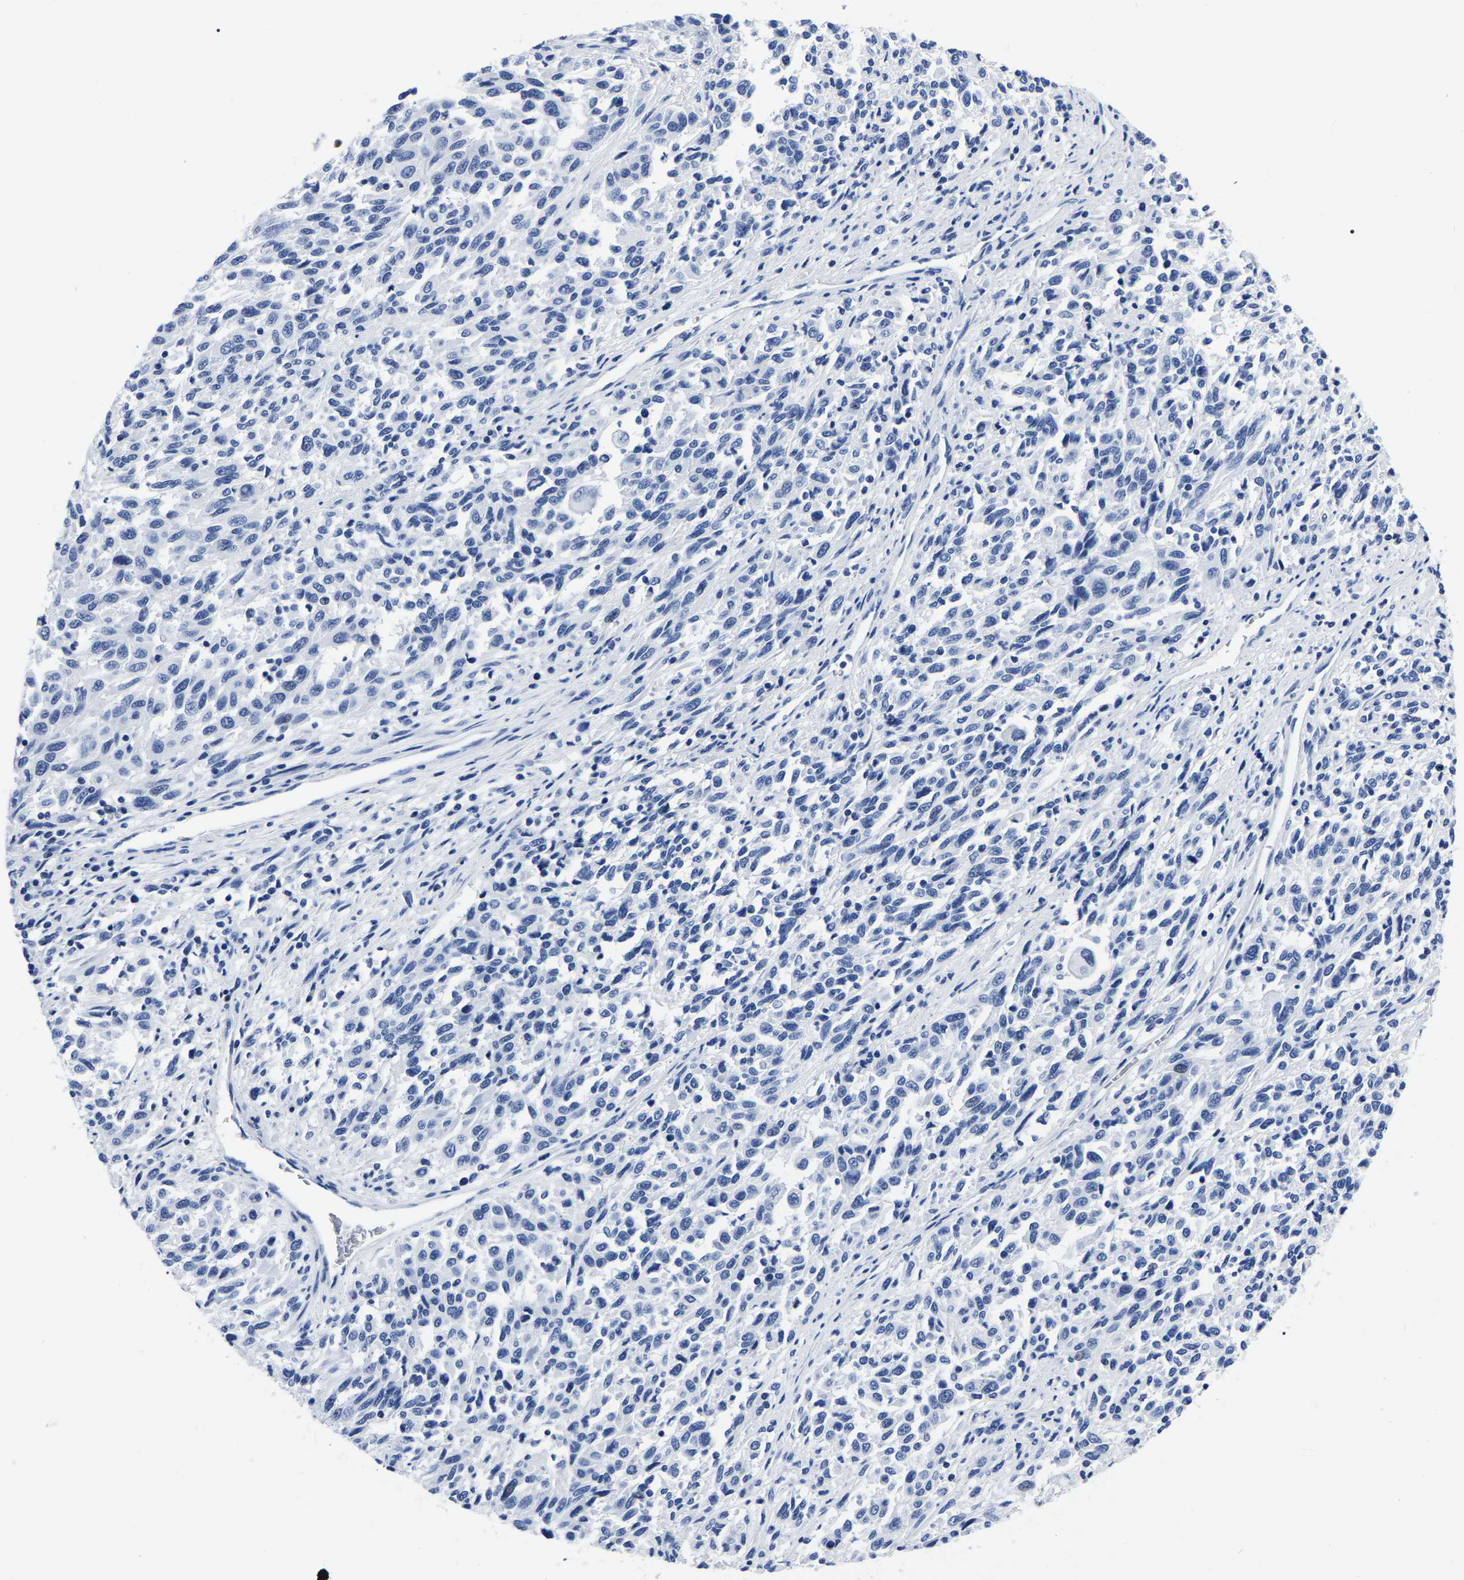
{"staining": {"intensity": "negative", "quantity": "none", "location": "none"}, "tissue": "melanoma", "cell_type": "Tumor cells", "image_type": "cancer", "snomed": [{"axis": "morphology", "description": "Malignant melanoma, Metastatic site"}, {"axis": "topography", "description": "Lymph node"}], "caption": "Immunohistochemistry (IHC) image of neoplastic tissue: human malignant melanoma (metastatic site) stained with DAB (3,3'-diaminobenzidine) displays no significant protein expression in tumor cells.", "gene": "IMPG2", "patient": {"sex": "male", "age": 61}}